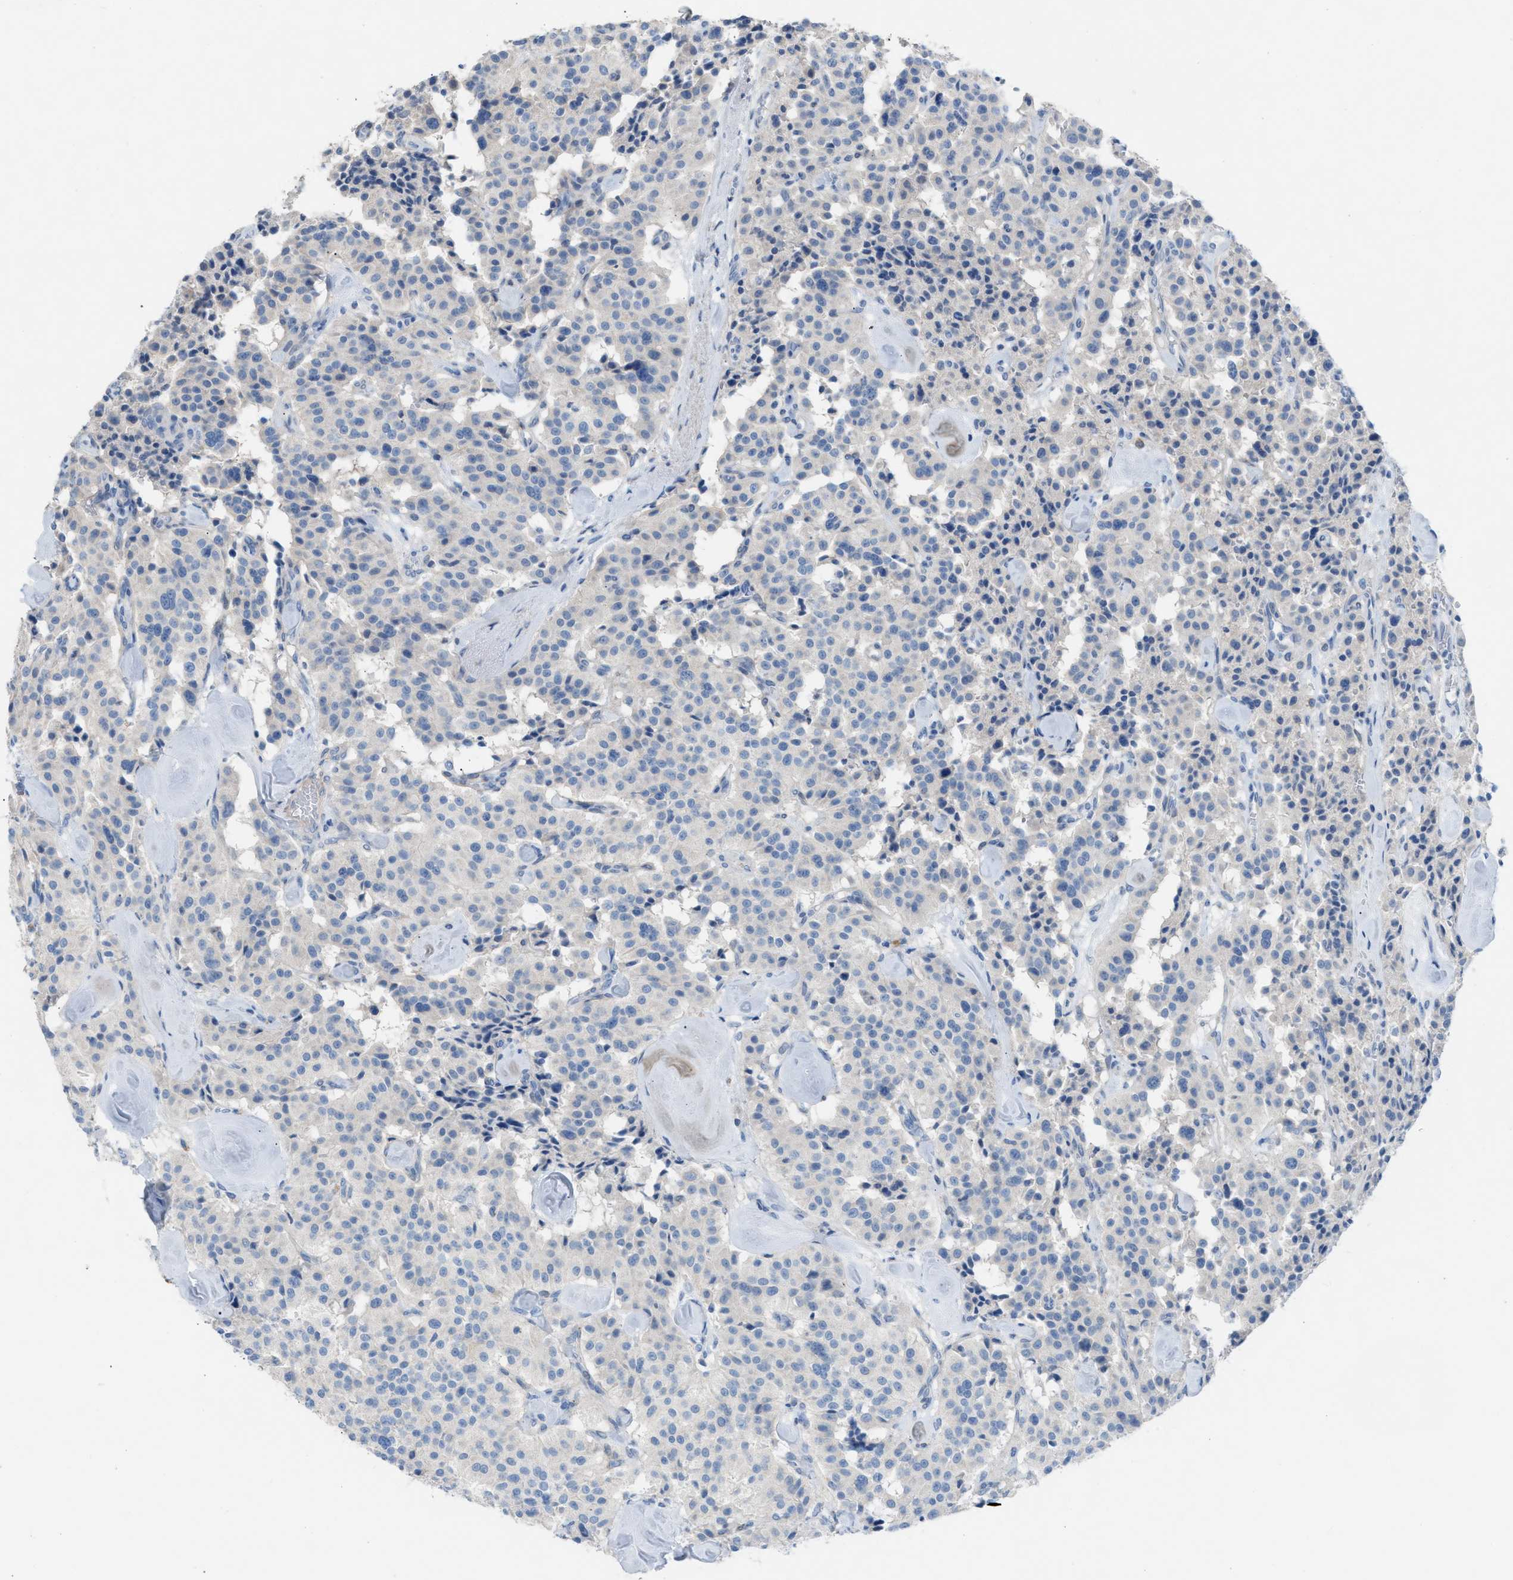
{"staining": {"intensity": "negative", "quantity": "none", "location": "none"}, "tissue": "carcinoid", "cell_type": "Tumor cells", "image_type": "cancer", "snomed": [{"axis": "morphology", "description": "Carcinoid, malignant, NOS"}, {"axis": "topography", "description": "Lung"}], "caption": "Immunohistochemistry (IHC) photomicrograph of carcinoid (malignant) stained for a protein (brown), which exhibits no expression in tumor cells.", "gene": "ASPA", "patient": {"sex": "male", "age": 30}}